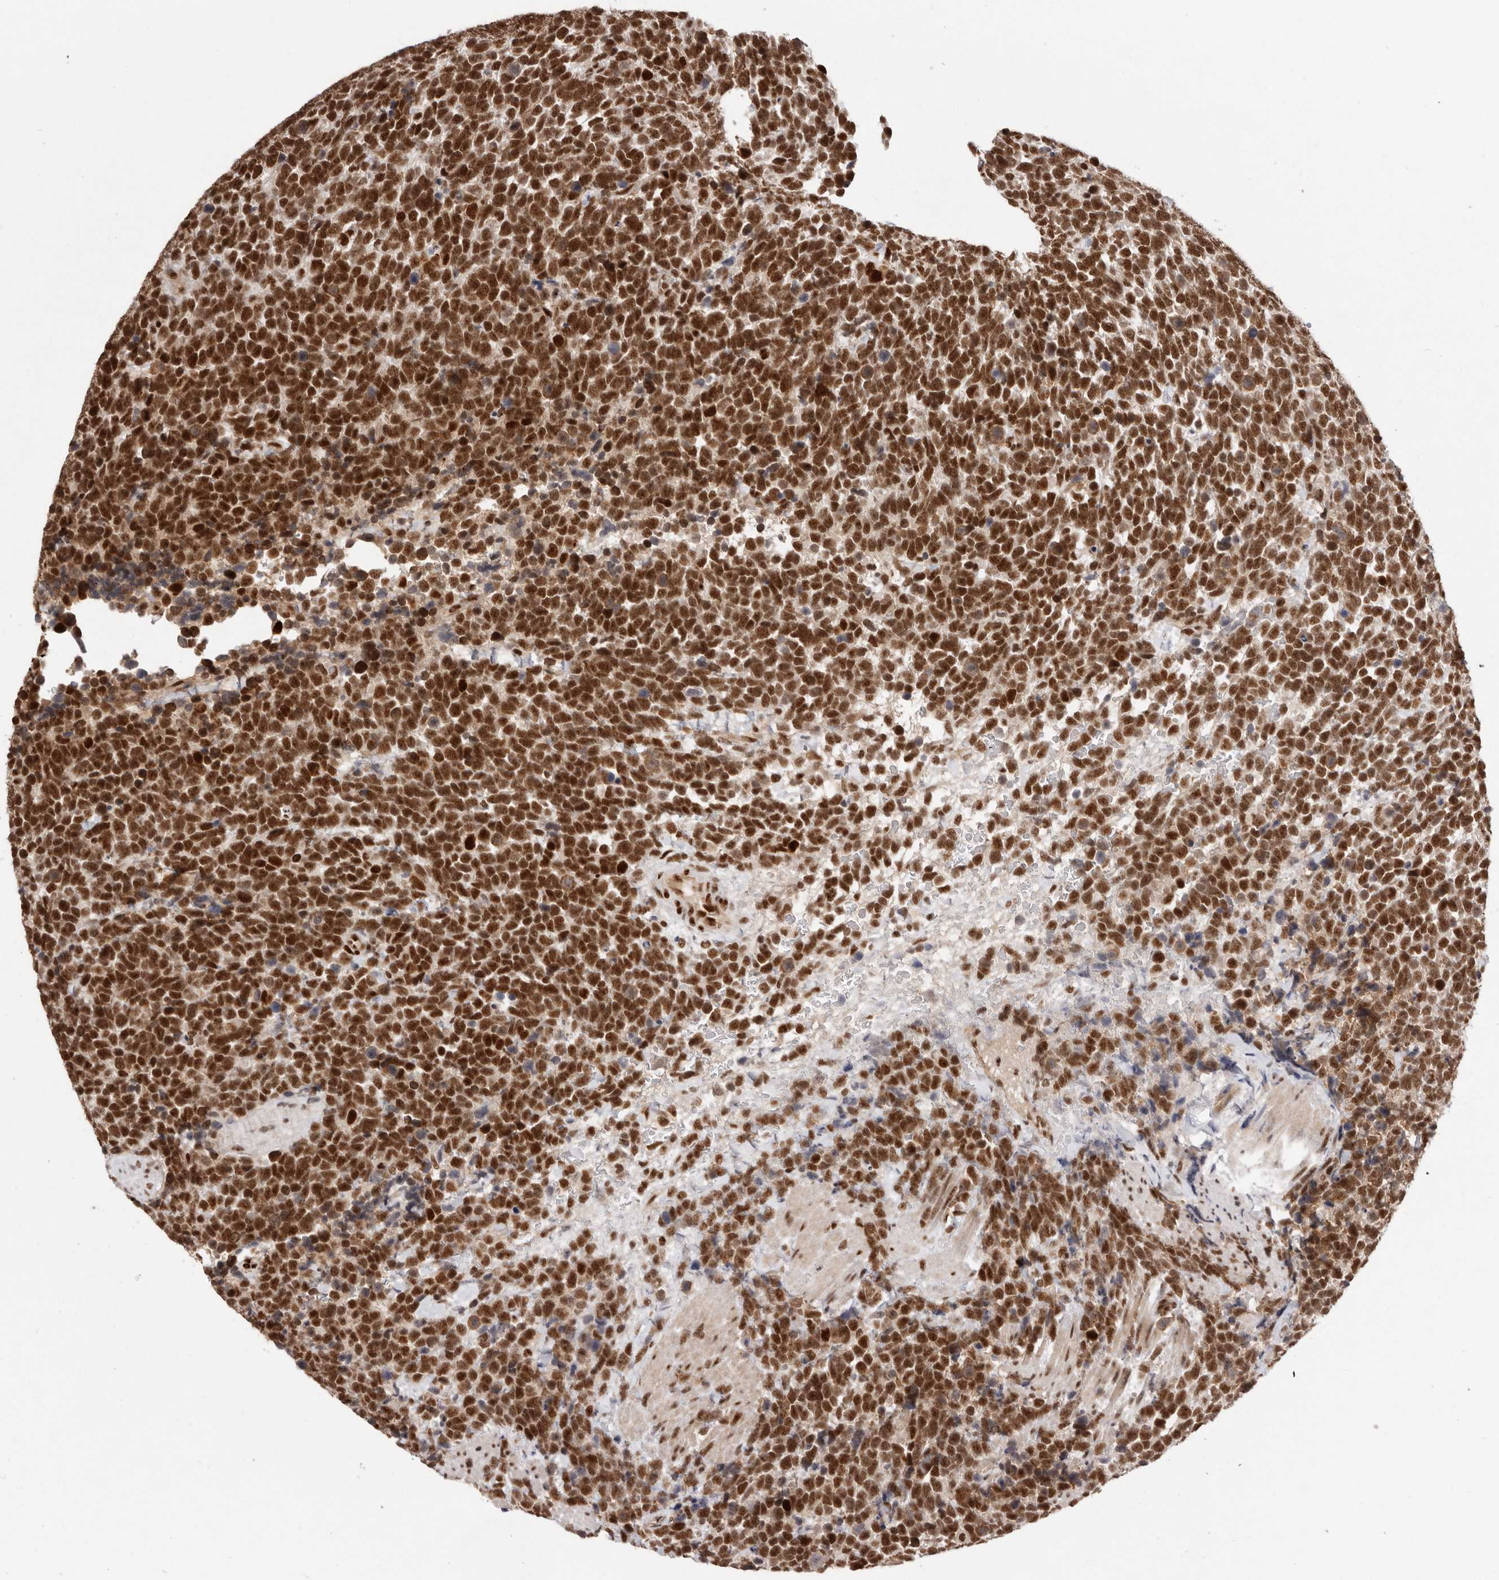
{"staining": {"intensity": "strong", "quantity": ">75%", "location": "nuclear"}, "tissue": "urothelial cancer", "cell_type": "Tumor cells", "image_type": "cancer", "snomed": [{"axis": "morphology", "description": "Urothelial carcinoma, High grade"}, {"axis": "topography", "description": "Urinary bladder"}], "caption": "Immunohistochemistry staining of urothelial cancer, which reveals high levels of strong nuclear expression in approximately >75% of tumor cells indicating strong nuclear protein expression. The staining was performed using DAB (brown) for protein detection and nuclei were counterstained in hematoxylin (blue).", "gene": "CHTOP", "patient": {"sex": "female", "age": 82}}